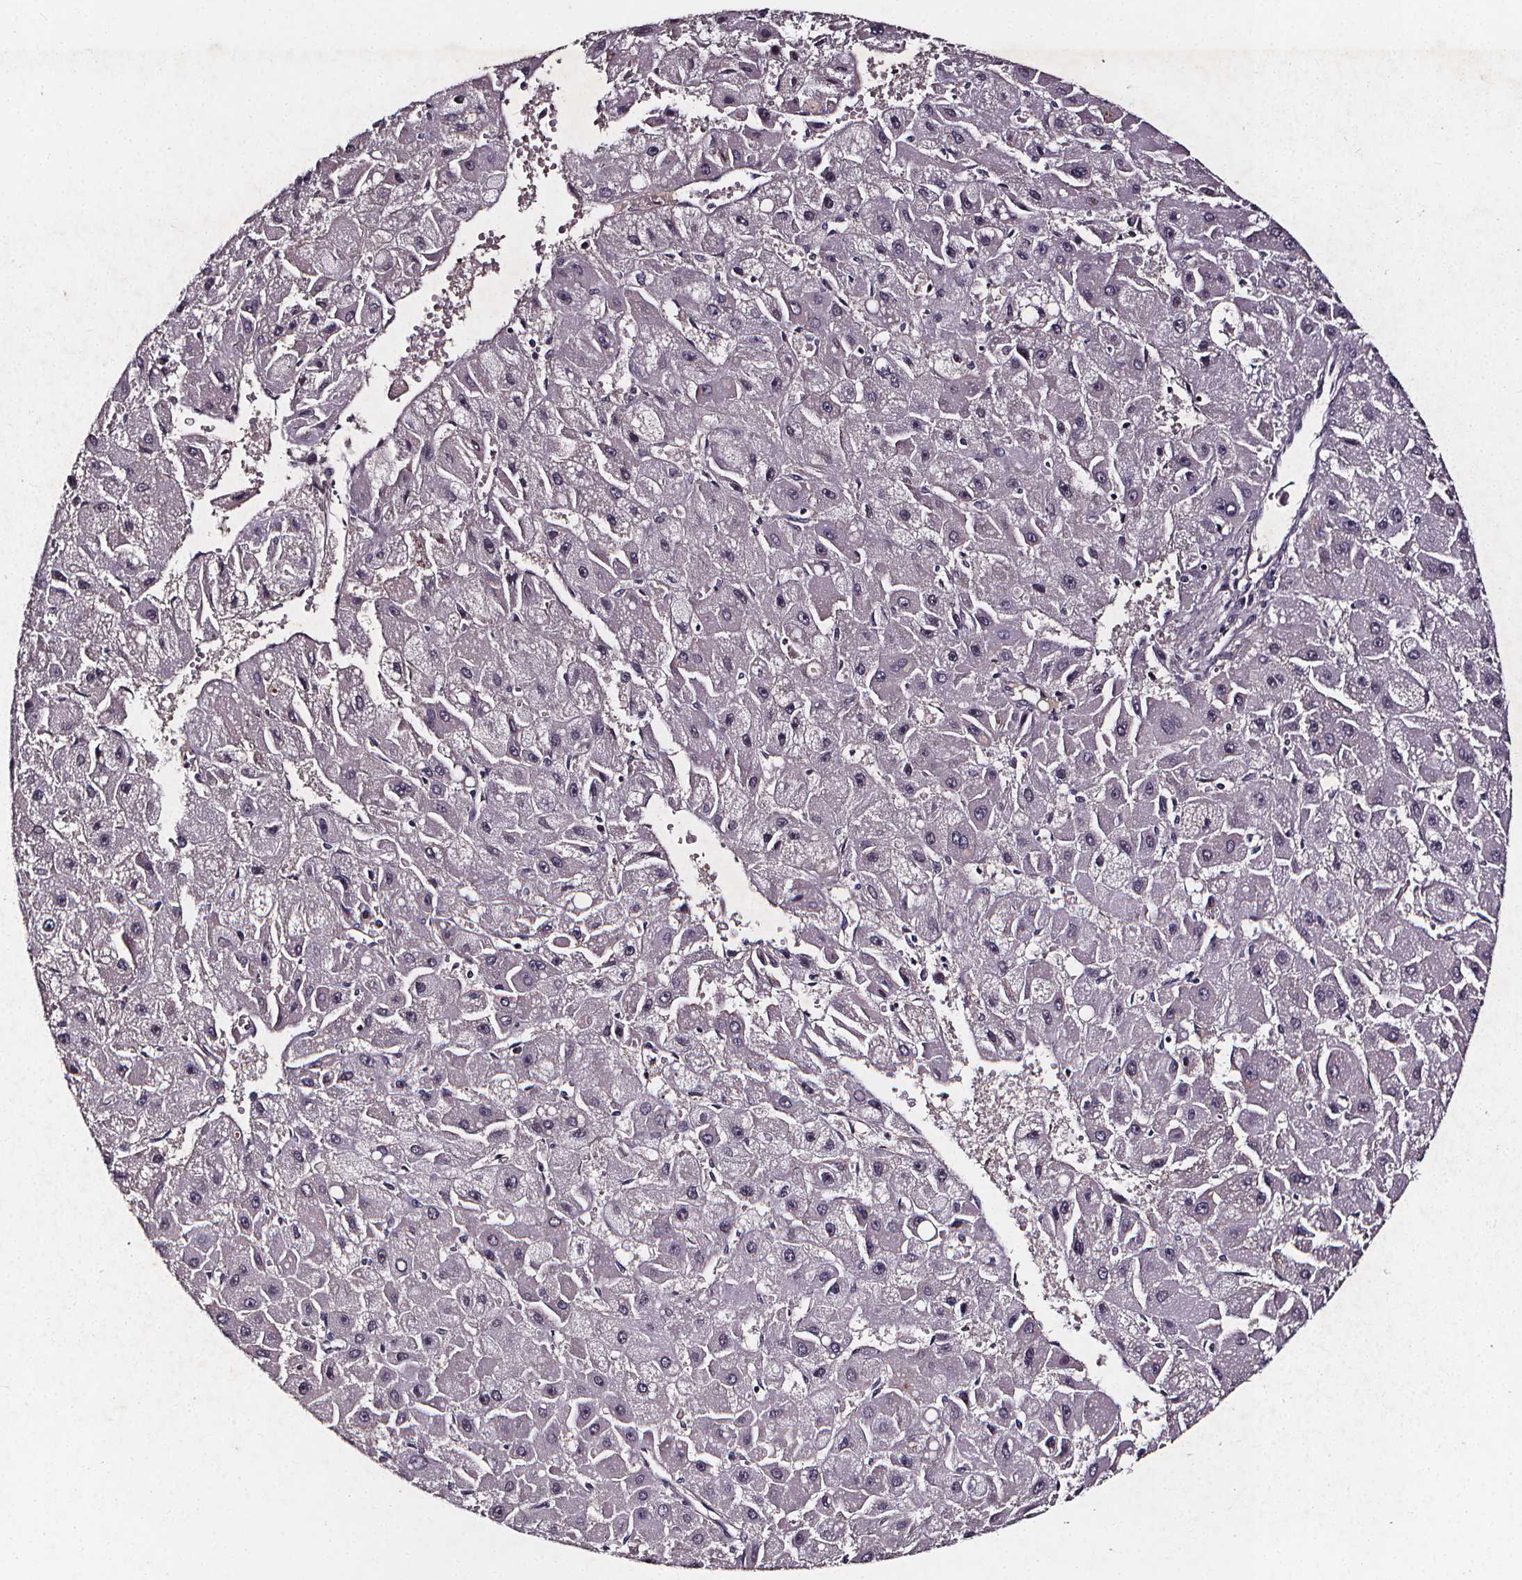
{"staining": {"intensity": "negative", "quantity": "none", "location": "none"}, "tissue": "liver cancer", "cell_type": "Tumor cells", "image_type": "cancer", "snomed": [{"axis": "morphology", "description": "Carcinoma, Hepatocellular, NOS"}, {"axis": "topography", "description": "Liver"}], "caption": "High magnification brightfield microscopy of liver cancer (hepatocellular carcinoma) stained with DAB (brown) and counterstained with hematoxylin (blue): tumor cells show no significant staining.", "gene": "SPAG8", "patient": {"sex": "female", "age": 25}}